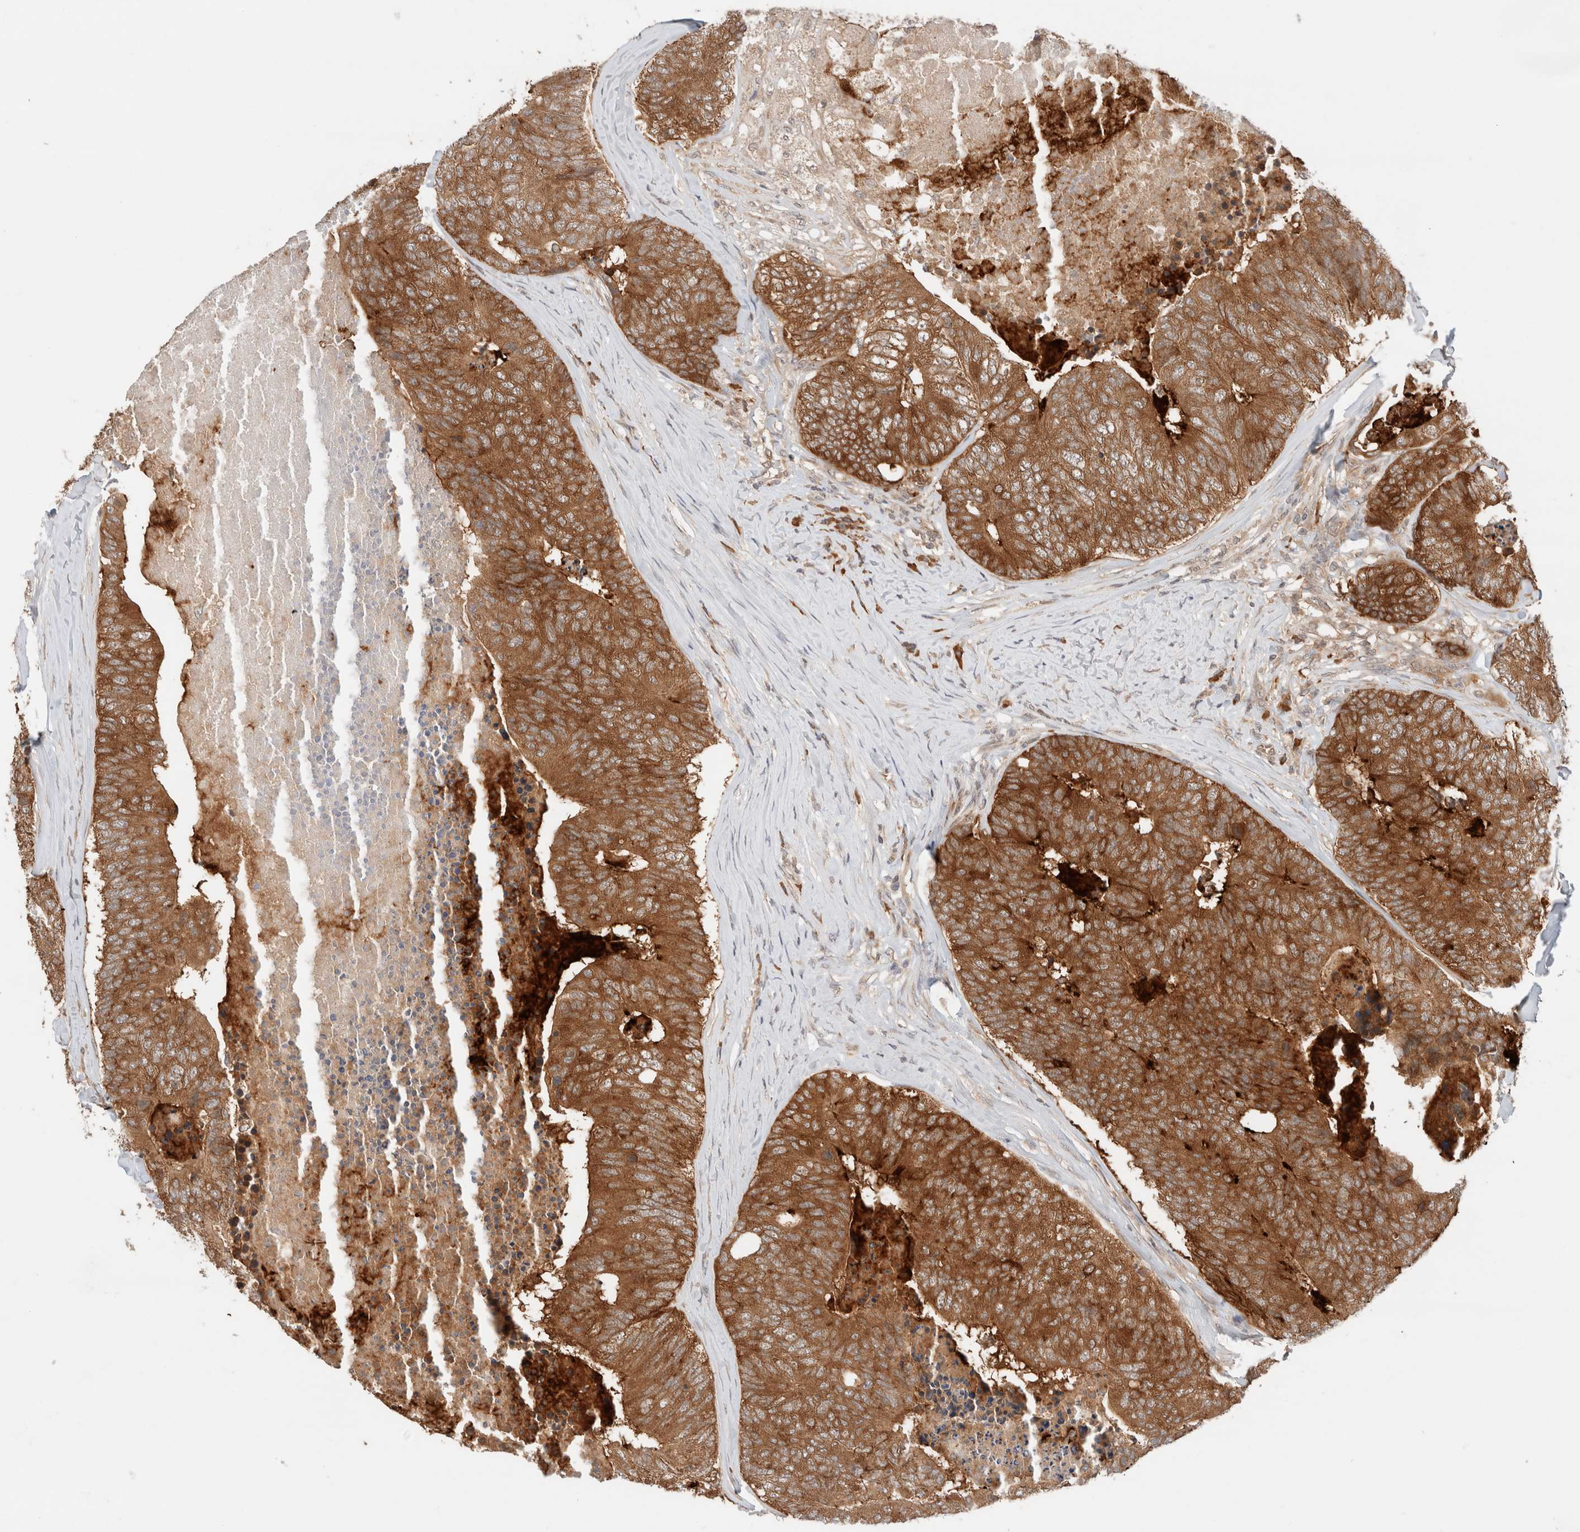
{"staining": {"intensity": "moderate", "quantity": ">75%", "location": "cytoplasmic/membranous"}, "tissue": "colorectal cancer", "cell_type": "Tumor cells", "image_type": "cancer", "snomed": [{"axis": "morphology", "description": "Adenocarcinoma, NOS"}, {"axis": "topography", "description": "Colon"}], "caption": "This photomicrograph reveals IHC staining of colorectal adenocarcinoma, with medium moderate cytoplasmic/membranous expression in about >75% of tumor cells.", "gene": "ARFGEF2", "patient": {"sex": "female", "age": 67}}